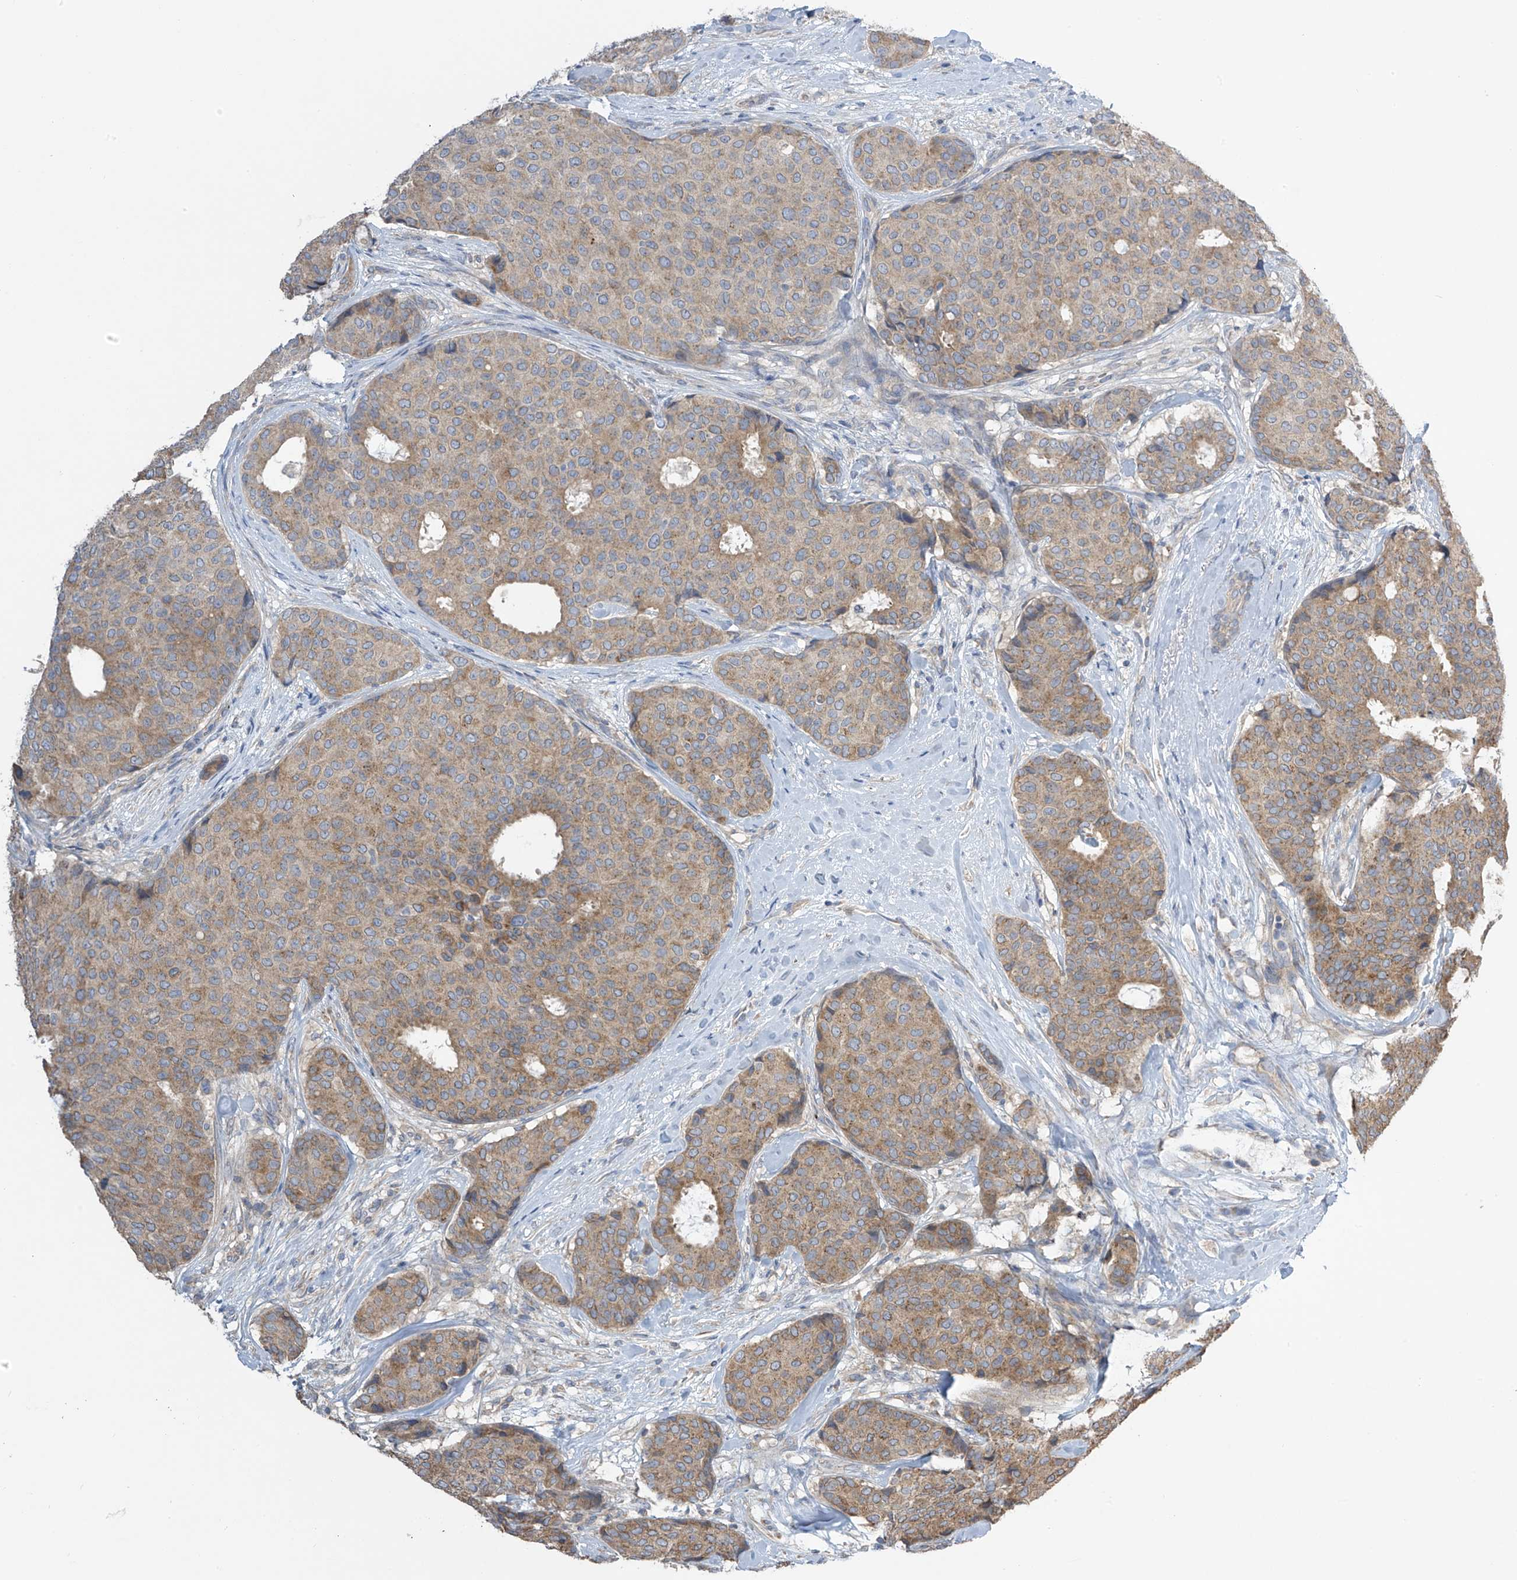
{"staining": {"intensity": "weak", "quantity": ">75%", "location": "cytoplasmic/membranous"}, "tissue": "breast cancer", "cell_type": "Tumor cells", "image_type": "cancer", "snomed": [{"axis": "morphology", "description": "Duct carcinoma"}, {"axis": "topography", "description": "Breast"}], "caption": "This image exhibits immunohistochemistry staining of breast cancer, with low weak cytoplasmic/membranous positivity in about >75% of tumor cells.", "gene": "PNPT1", "patient": {"sex": "female", "age": 75}}